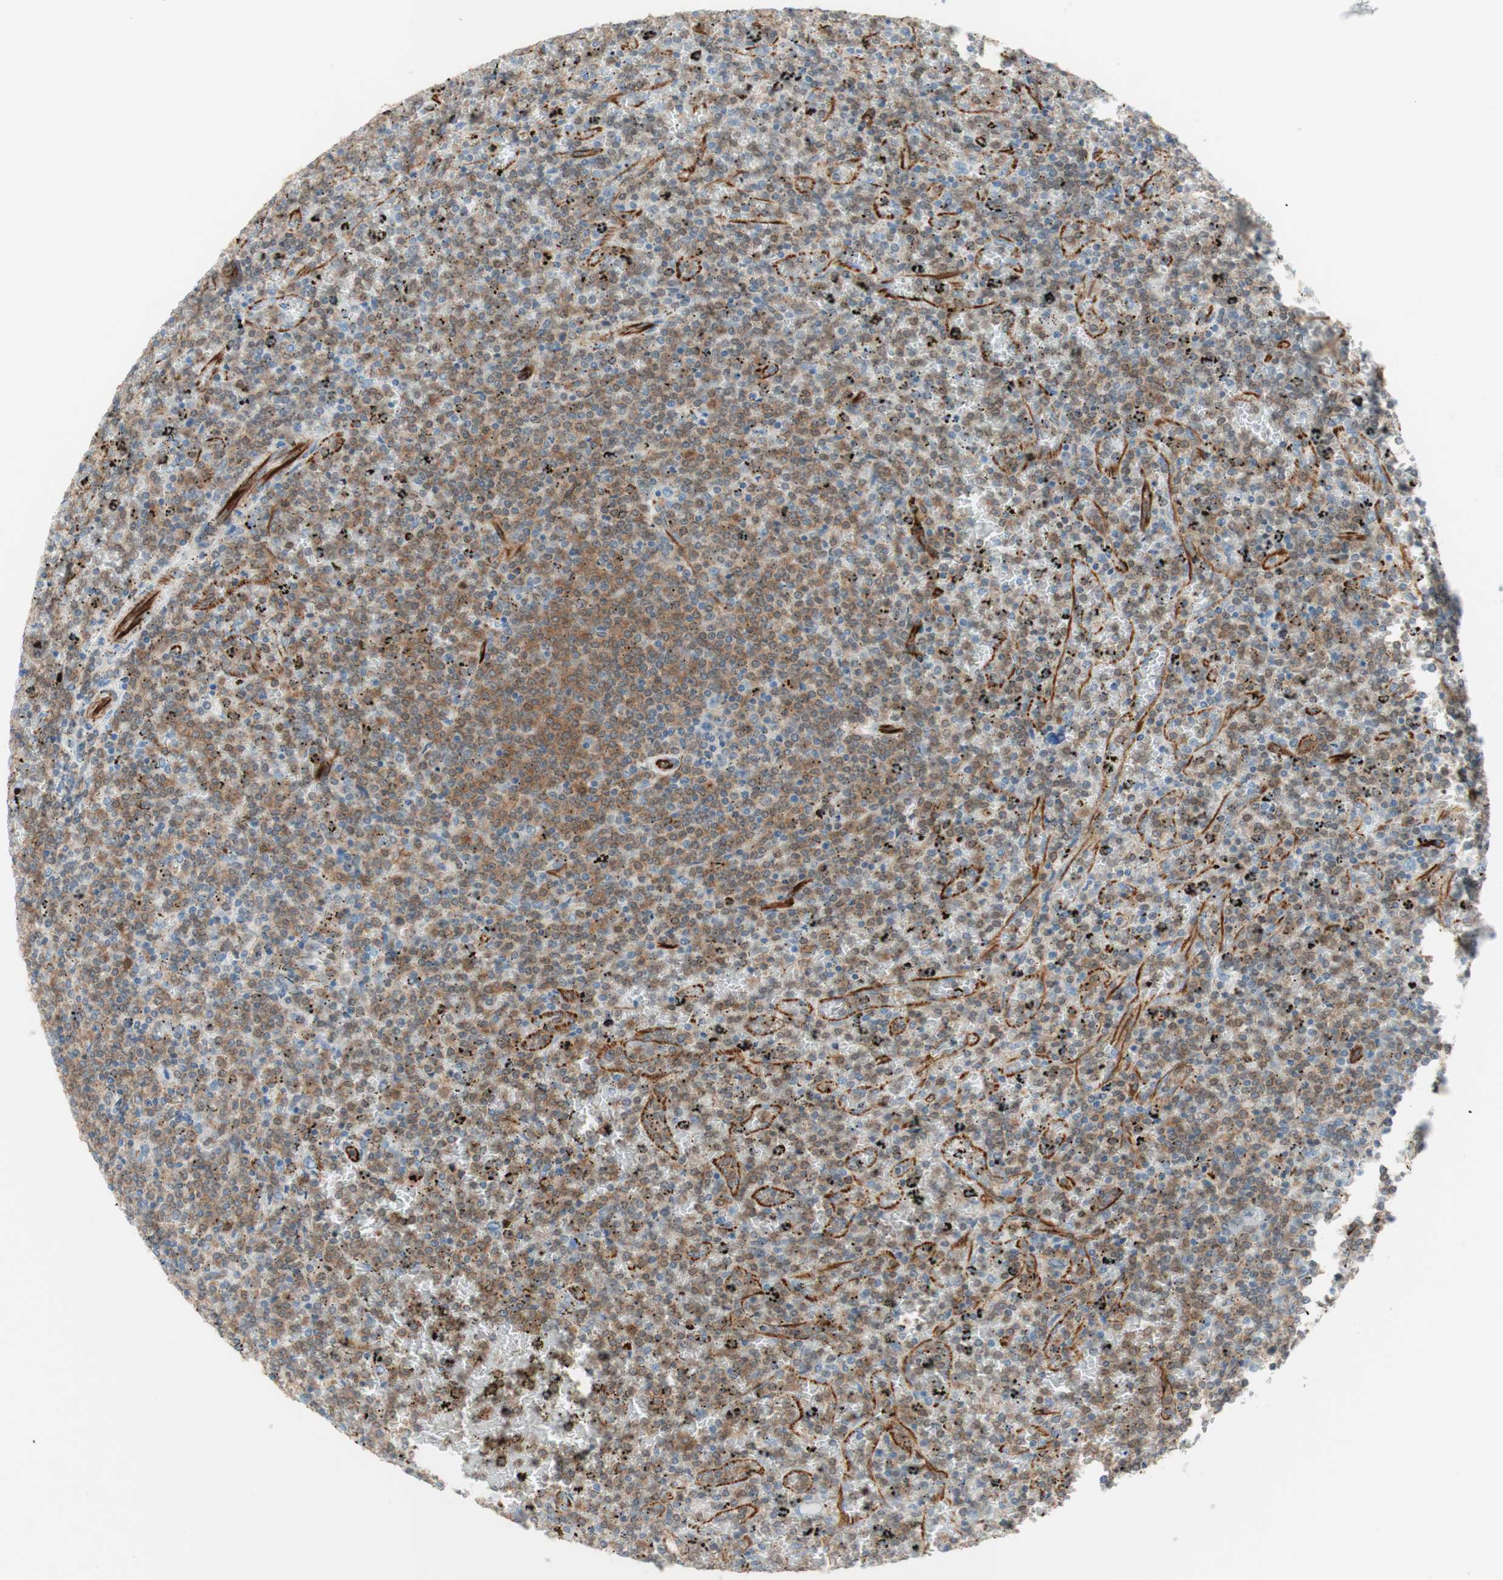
{"staining": {"intensity": "moderate", "quantity": ">75%", "location": "cytoplasmic/membranous"}, "tissue": "lymphoma", "cell_type": "Tumor cells", "image_type": "cancer", "snomed": [{"axis": "morphology", "description": "Malignant lymphoma, non-Hodgkin's type, Low grade"}, {"axis": "topography", "description": "Spleen"}], "caption": "Malignant lymphoma, non-Hodgkin's type (low-grade) stained with immunohistochemistry (IHC) exhibits moderate cytoplasmic/membranous expression in about >75% of tumor cells.", "gene": "POU2AF1", "patient": {"sex": "female", "age": 77}}